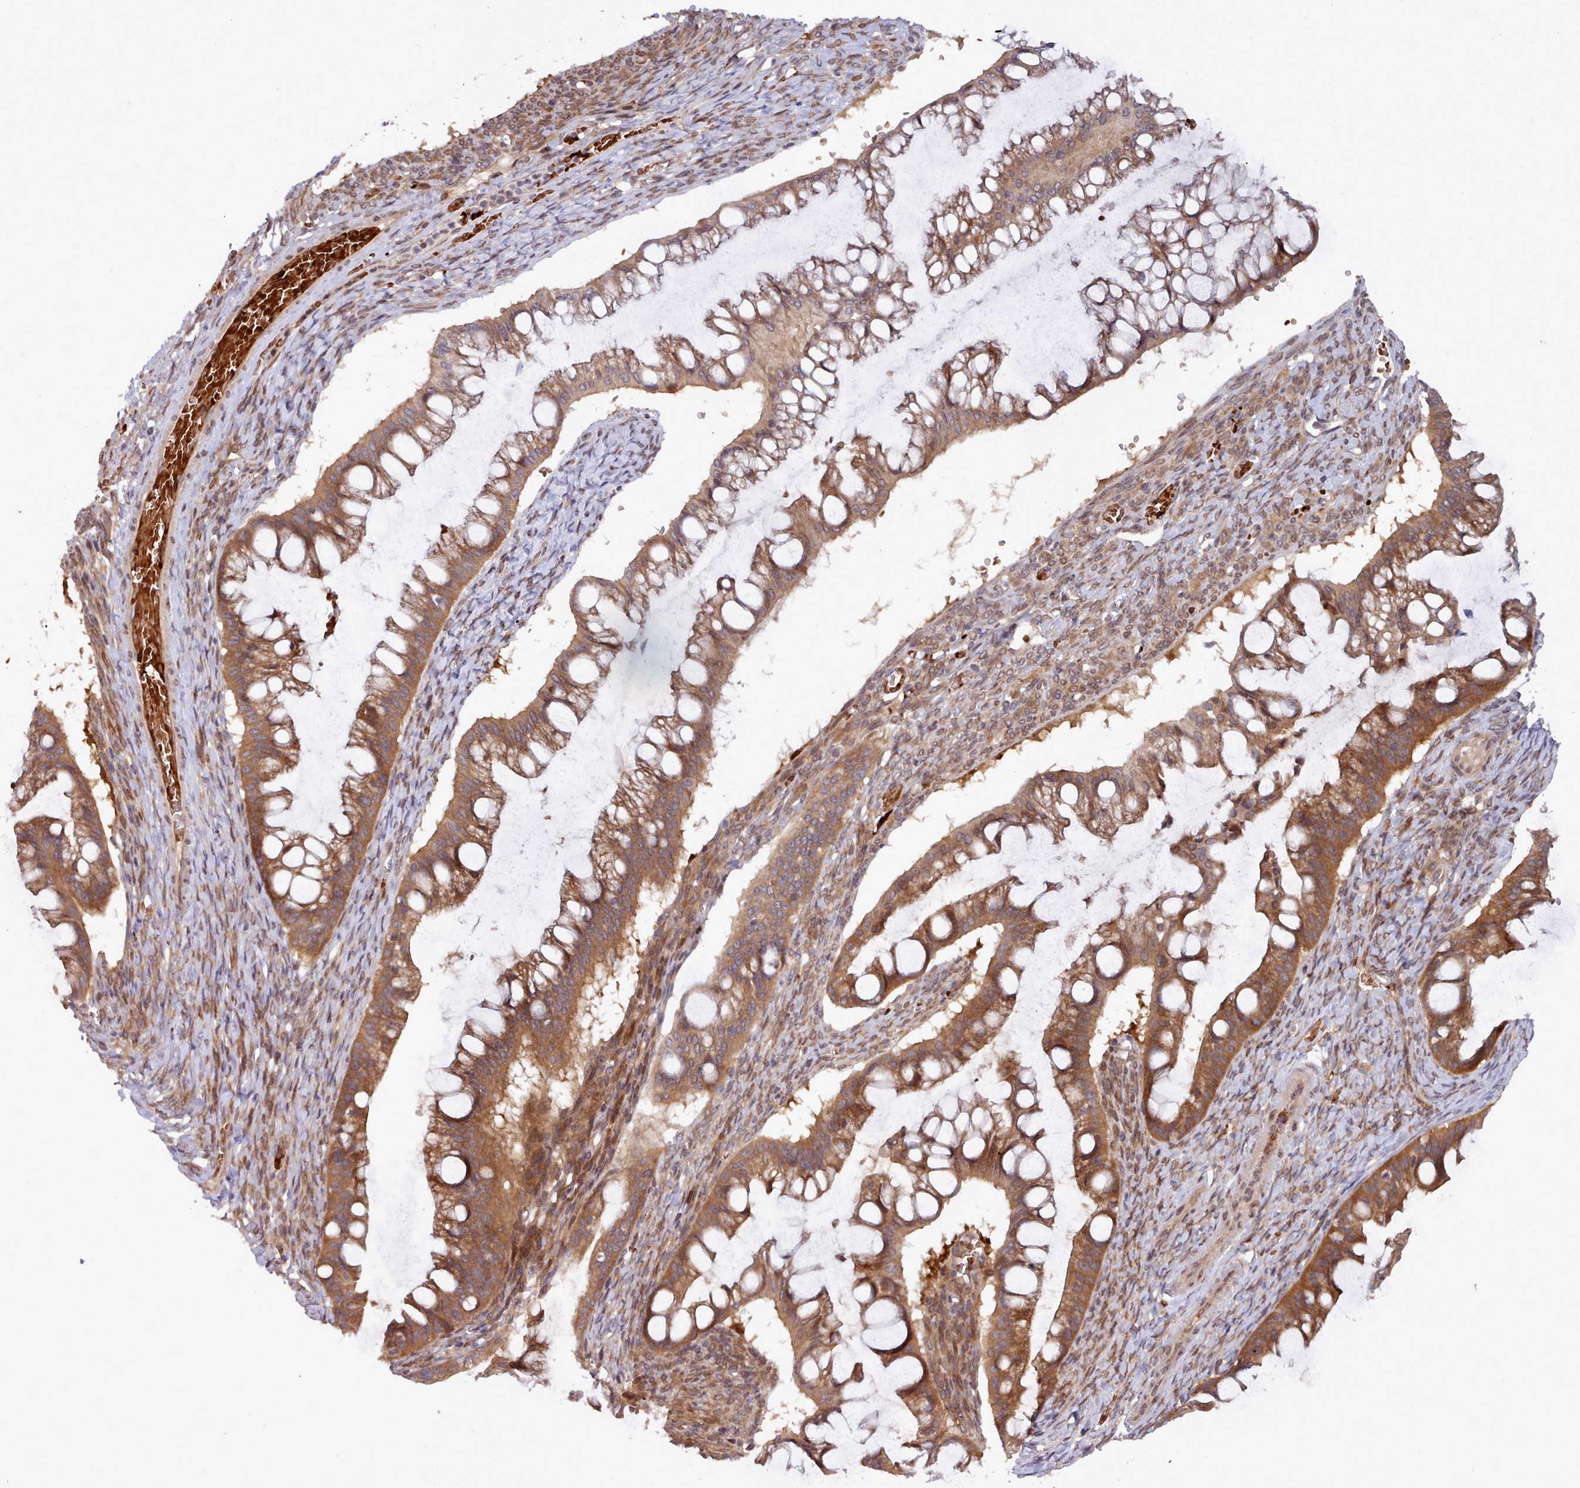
{"staining": {"intensity": "moderate", "quantity": ">75%", "location": "cytoplasmic/membranous"}, "tissue": "ovarian cancer", "cell_type": "Tumor cells", "image_type": "cancer", "snomed": [{"axis": "morphology", "description": "Cystadenocarcinoma, mucinous, NOS"}, {"axis": "topography", "description": "Ovary"}], "caption": "Moderate cytoplasmic/membranous expression for a protein is identified in approximately >75% of tumor cells of ovarian cancer (mucinous cystadenocarcinoma) using immunohistochemistry (IHC).", "gene": "UBE2G1", "patient": {"sex": "female", "age": 73}}